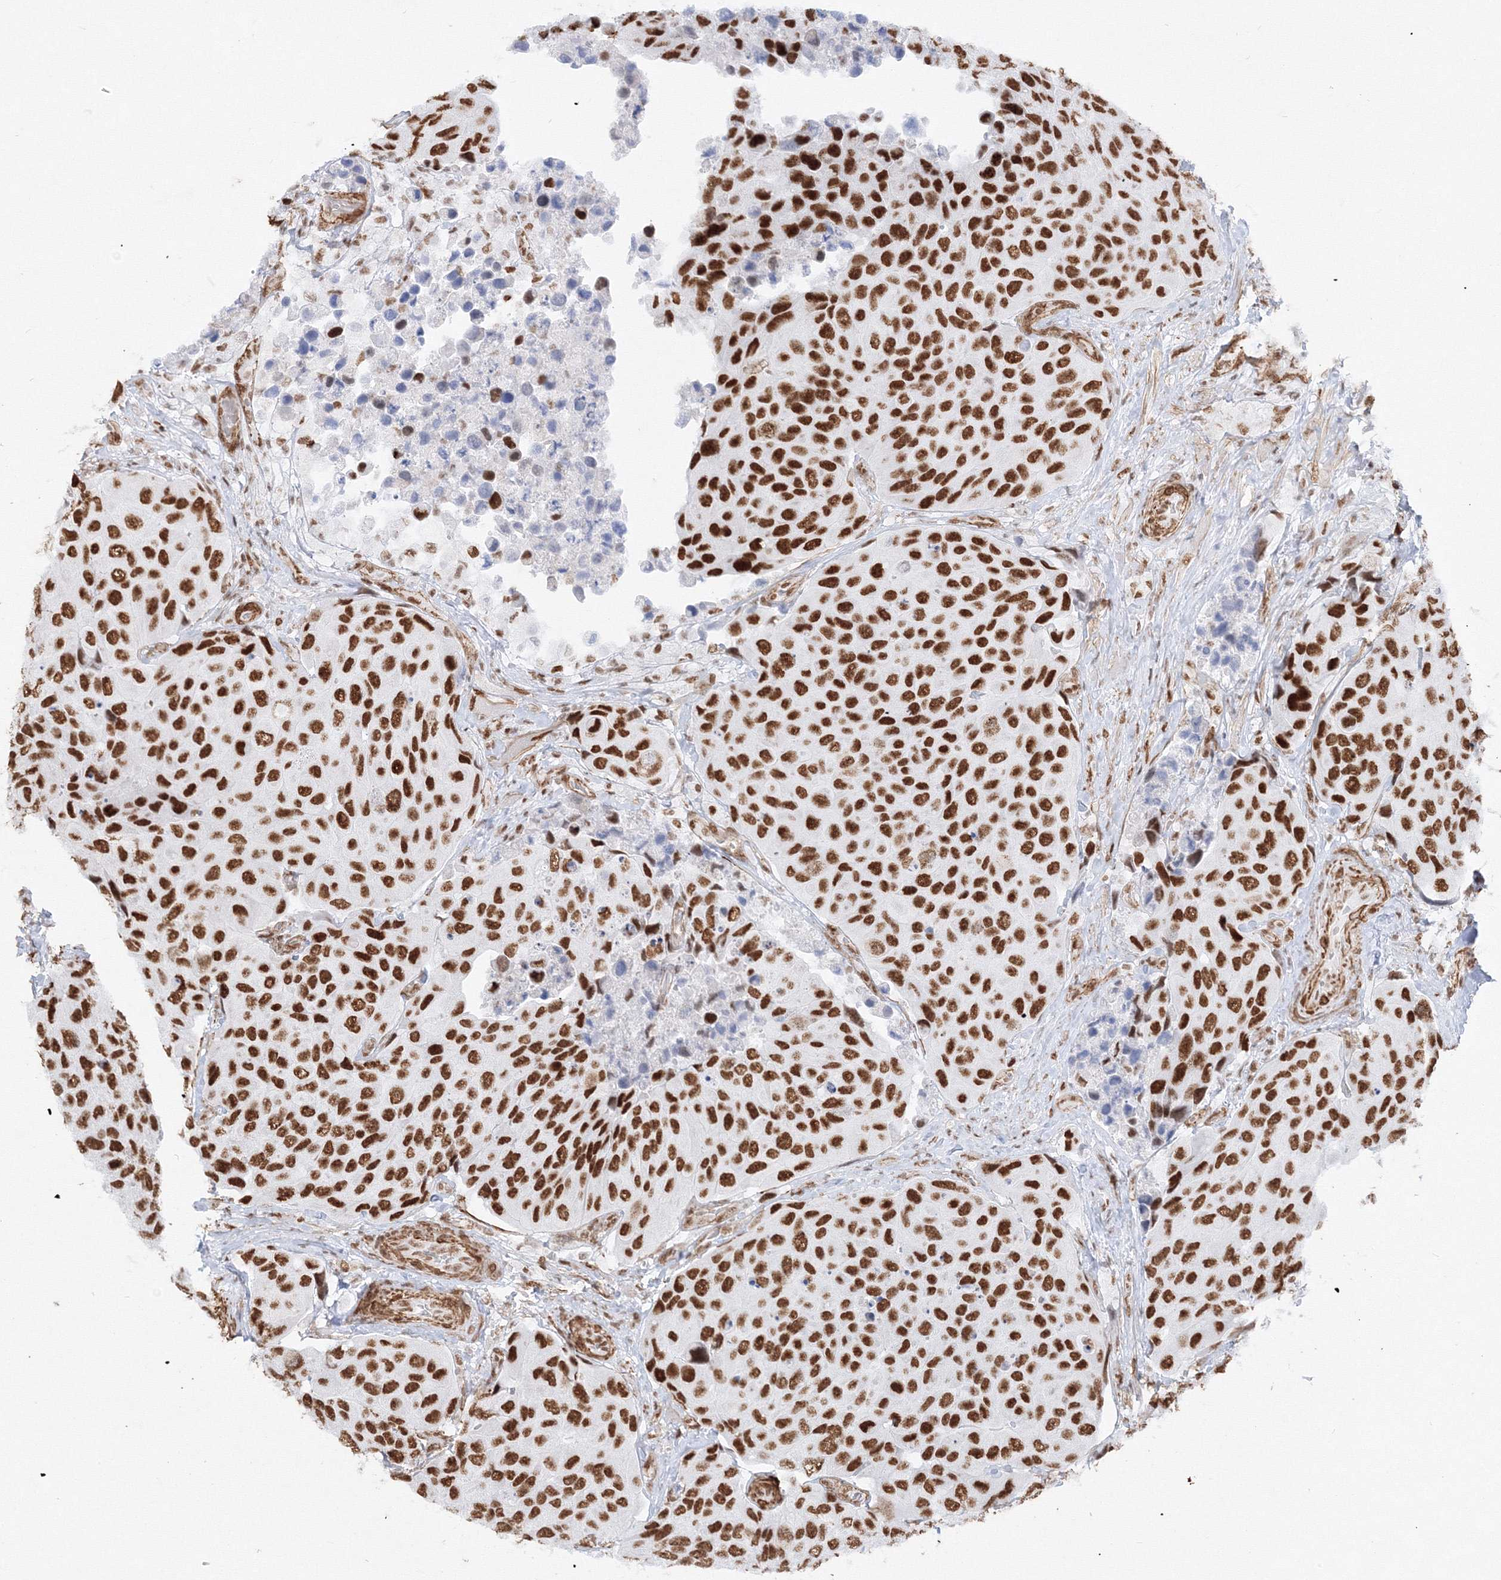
{"staining": {"intensity": "strong", "quantity": ">75%", "location": "nuclear"}, "tissue": "urothelial cancer", "cell_type": "Tumor cells", "image_type": "cancer", "snomed": [{"axis": "morphology", "description": "Urothelial carcinoma, High grade"}, {"axis": "topography", "description": "Urinary bladder"}], "caption": "Immunohistochemical staining of human urothelial carcinoma (high-grade) reveals high levels of strong nuclear protein expression in about >75% of tumor cells.", "gene": "ZNF638", "patient": {"sex": "male", "age": 74}}